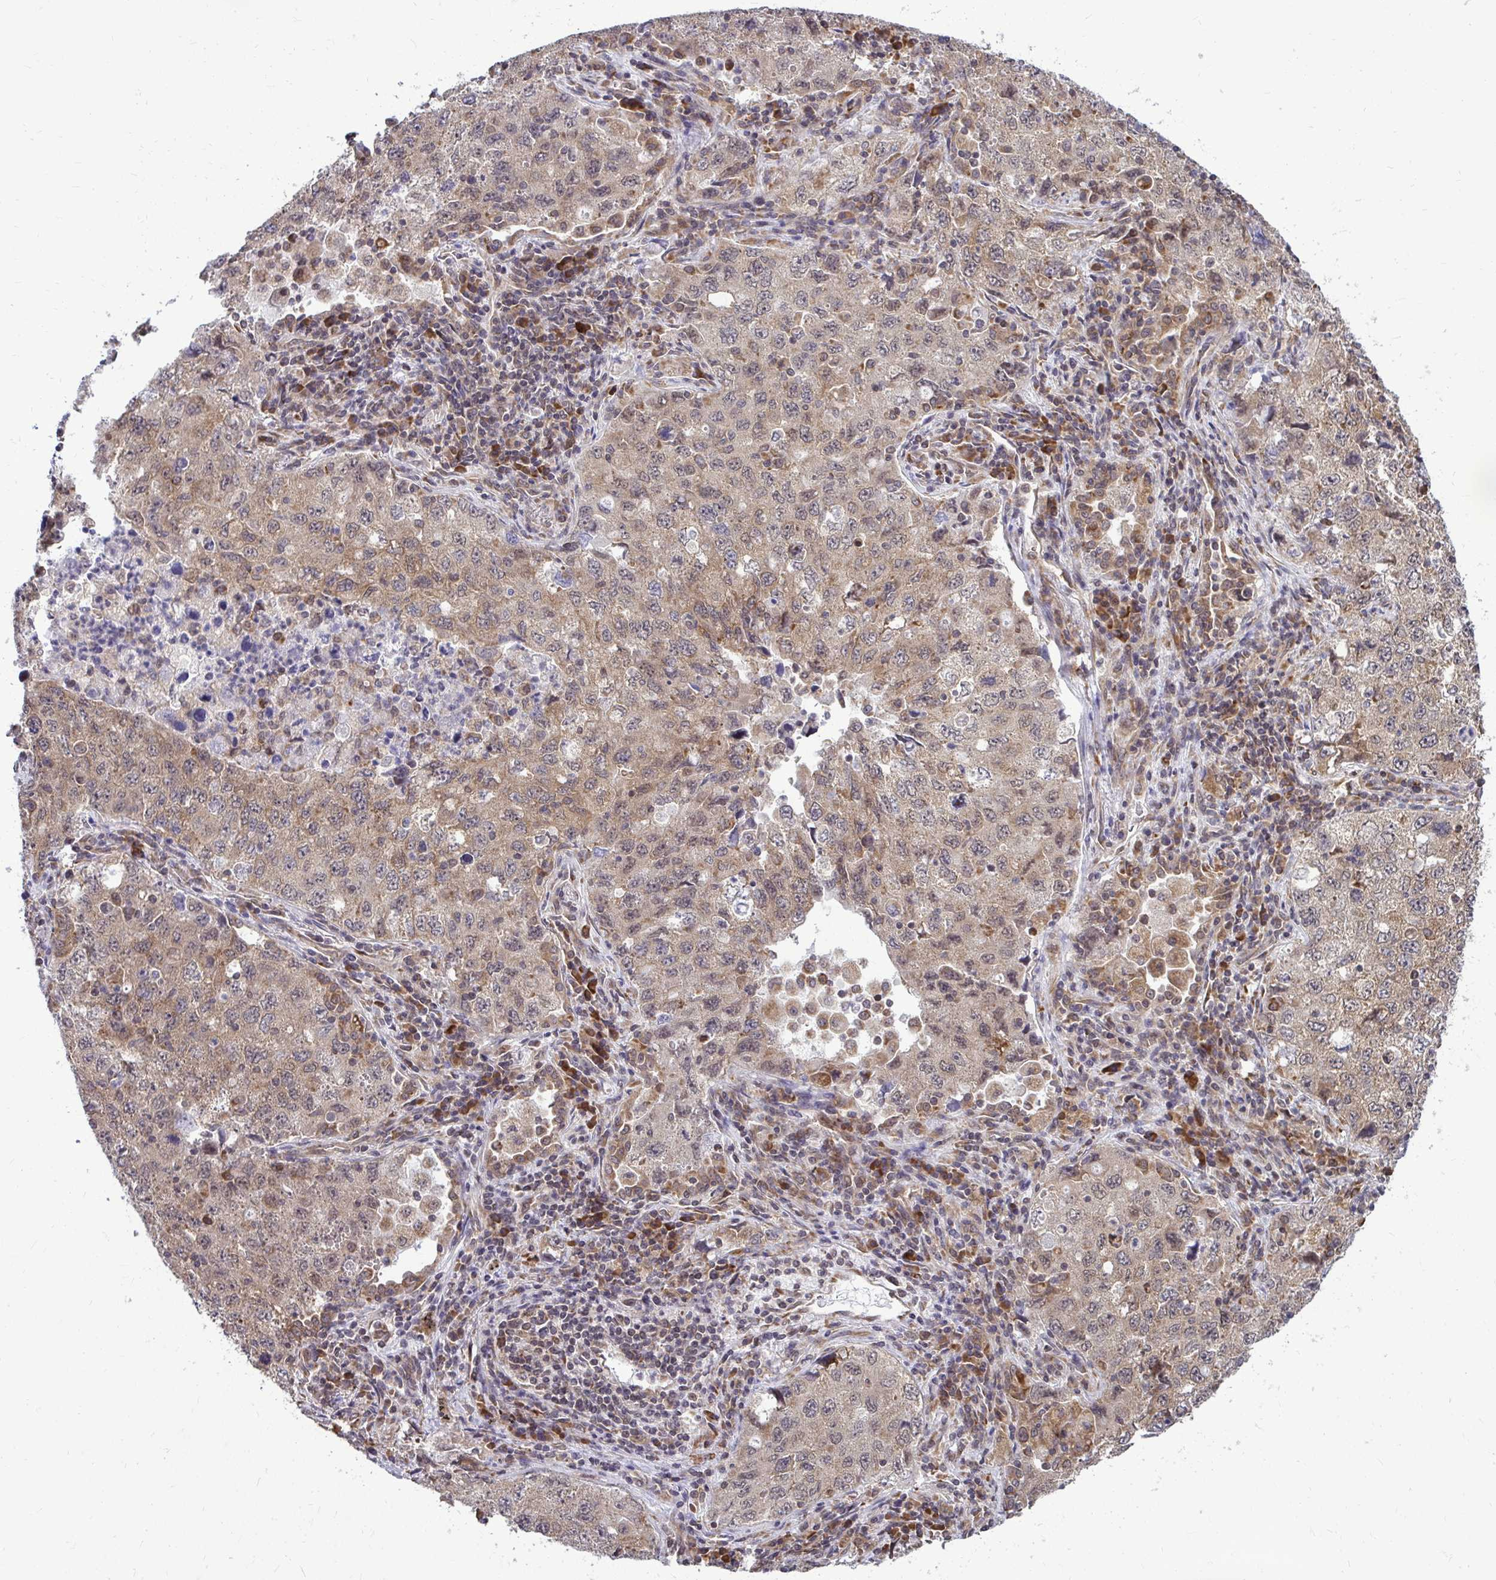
{"staining": {"intensity": "weak", "quantity": "25%-75%", "location": "cytoplasmic/membranous"}, "tissue": "lung cancer", "cell_type": "Tumor cells", "image_type": "cancer", "snomed": [{"axis": "morphology", "description": "Adenocarcinoma, NOS"}, {"axis": "topography", "description": "Lung"}], "caption": "Brown immunohistochemical staining in lung cancer (adenocarcinoma) reveals weak cytoplasmic/membranous positivity in approximately 25%-75% of tumor cells.", "gene": "FMR1", "patient": {"sex": "female", "age": 57}}